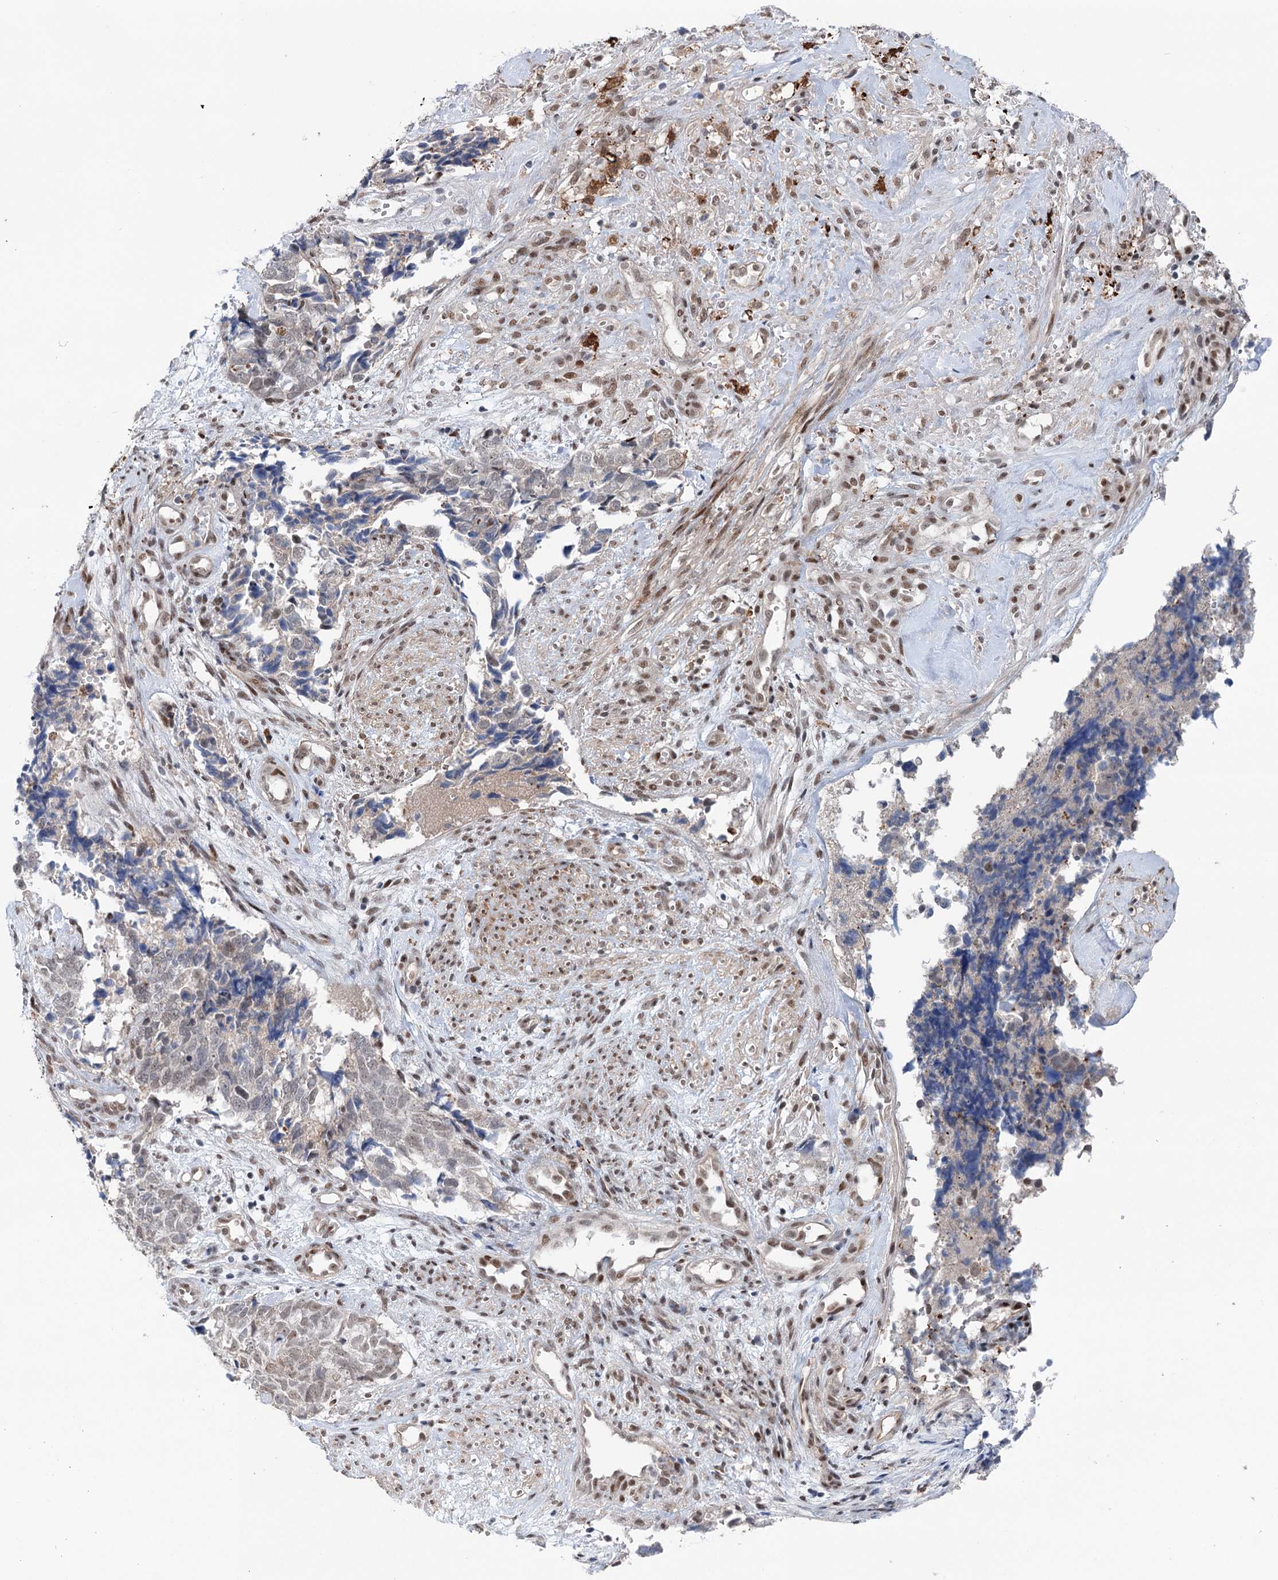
{"staining": {"intensity": "weak", "quantity": "25%-75%", "location": "nuclear"}, "tissue": "cervical cancer", "cell_type": "Tumor cells", "image_type": "cancer", "snomed": [{"axis": "morphology", "description": "Squamous cell carcinoma, NOS"}, {"axis": "topography", "description": "Cervix"}], "caption": "Immunohistochemical staining of human cervical squamous cell carcinoma shows weak nuclear protein positivity in about 25%-75% of tumor cells.", "gene": "FAM53A", "patient": {"sex": "female", "age": 63}}